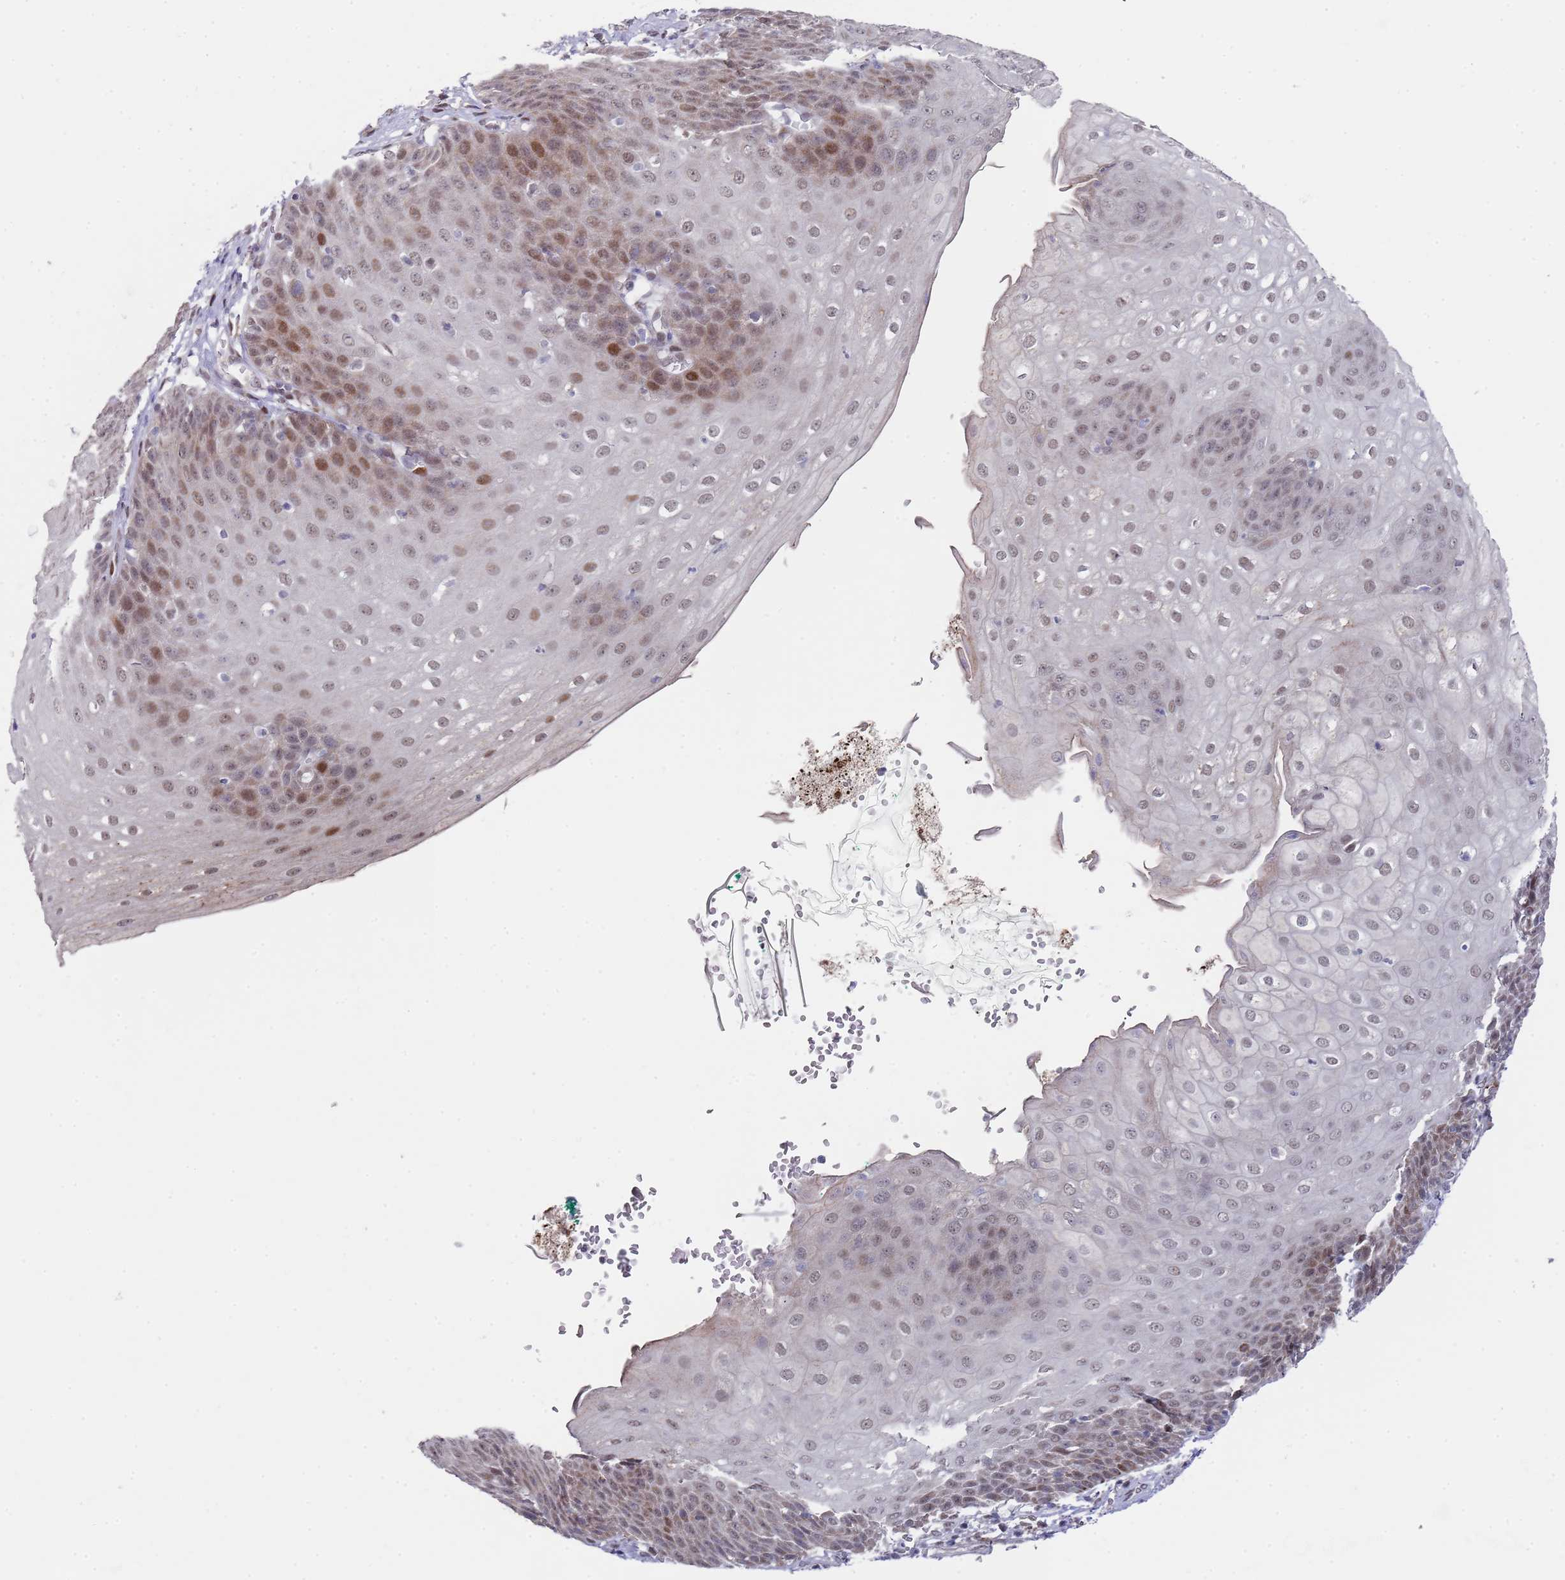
{"staining": {"intensity": "moderate", "quantity": "25%-75%", "location": "nuclear"}, "tissue": "esophagus", "cell_type": "Squamous epithelial cells", "image_type": "normal", "snomed": [{"axis": "morphology", "description": "Normal tissue, NOS"}, {"axis": "topography", "description": "Esophagus"}], "caption": "A high-resolution photomicrograph shows IHC staining of benign esophagus, which shows moderate nuclear staining in approximately 25%-75% of squamous epithelial cells.", "gene": "COPS6", "patient": {"sex": "male", "age": 71}}